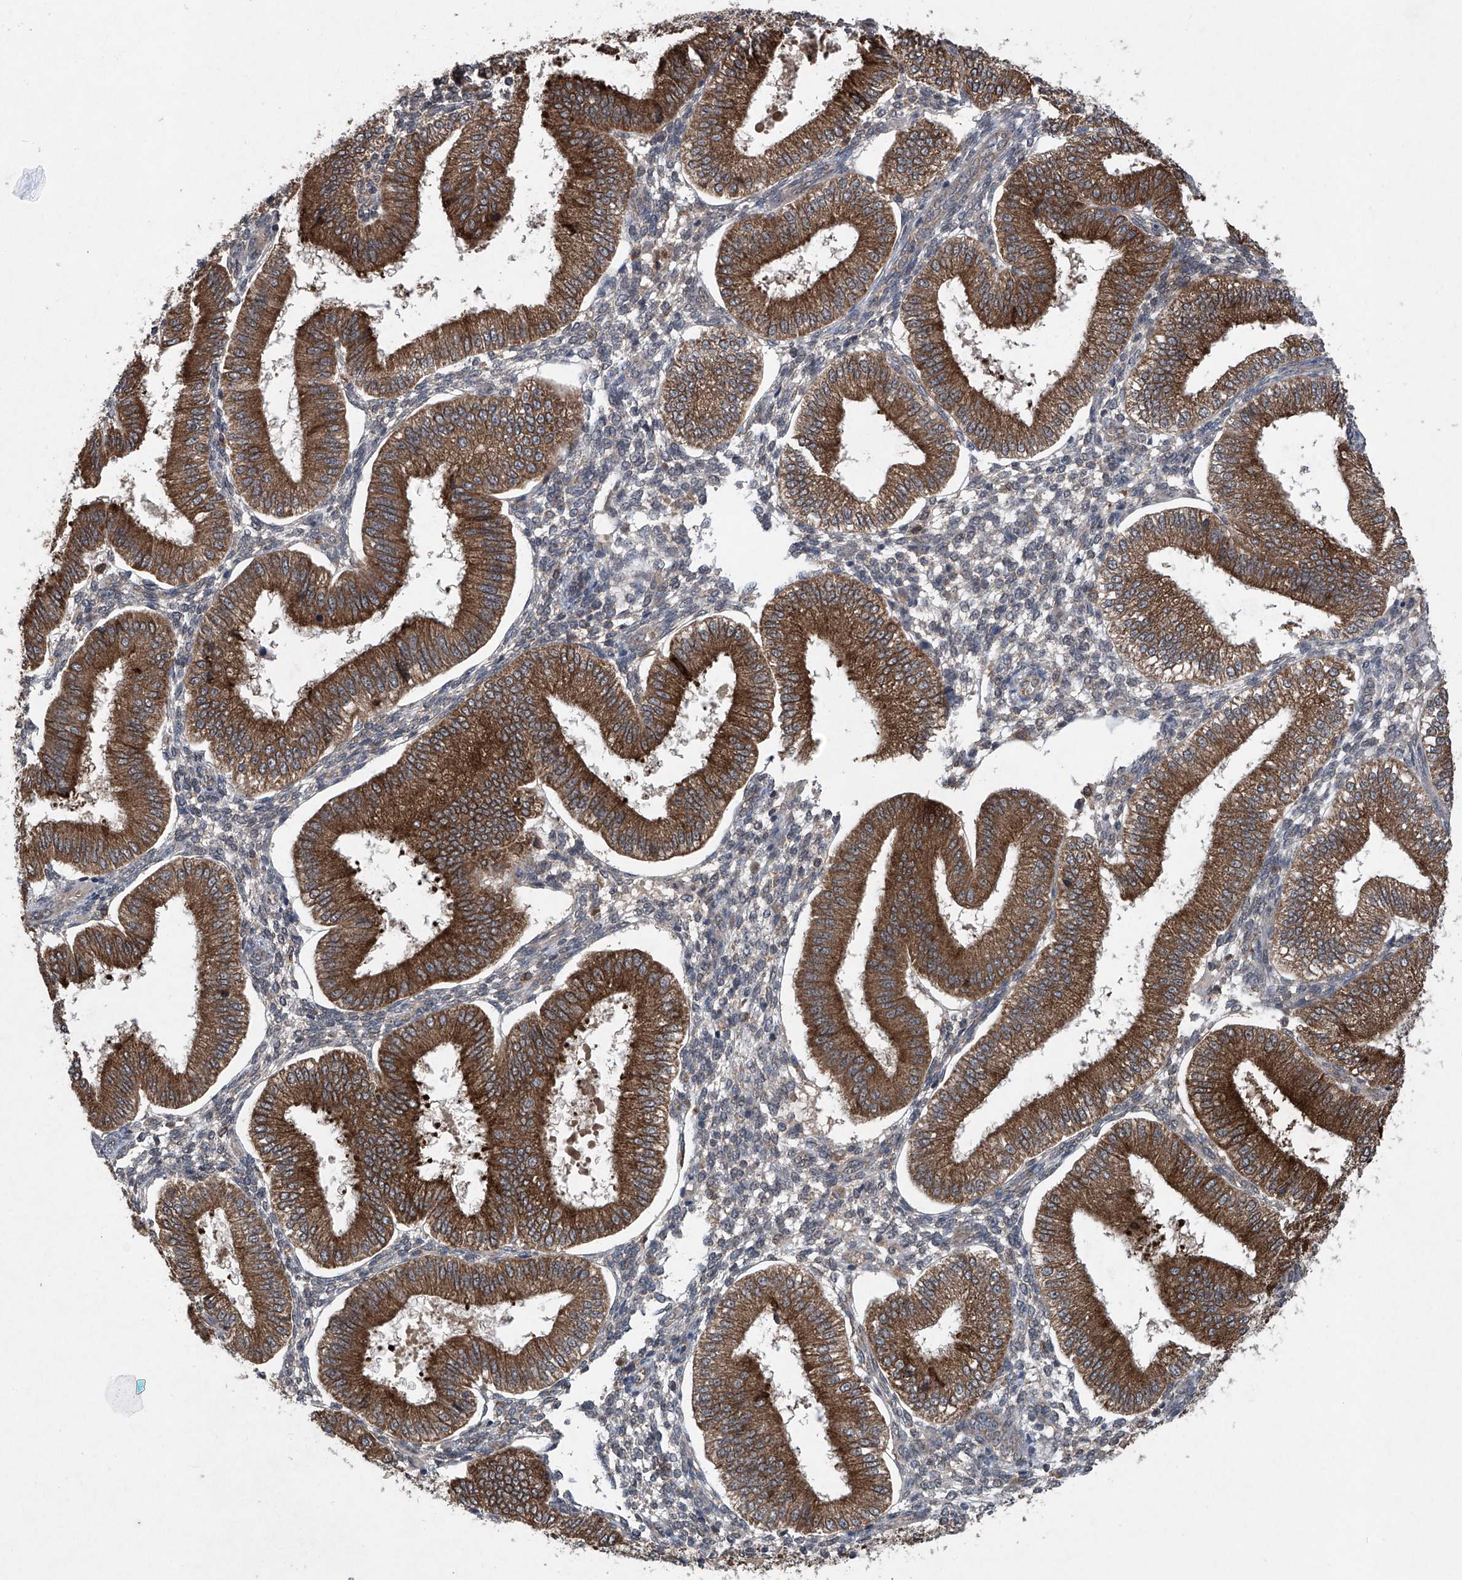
{"staining": {"intensity": "weak", "quantity": "<25%", "location": "cytoplasmic/membranous"}, "tissue": "endometrium", "cell_type": "Cells in endometrial stroma", "image_type": "normal", "snomed": [{"axis": "morphology", "description": "Normal tissue, NOS"}, {"axis": "topography", "description": "Endometrium"}], "caption": "A histopathology image of endometrium stained for a protein displays no brown staining in cells in endometrial stroma.", "gene": "SUMF2", "patient": {"sex": "female", "age": 39}}